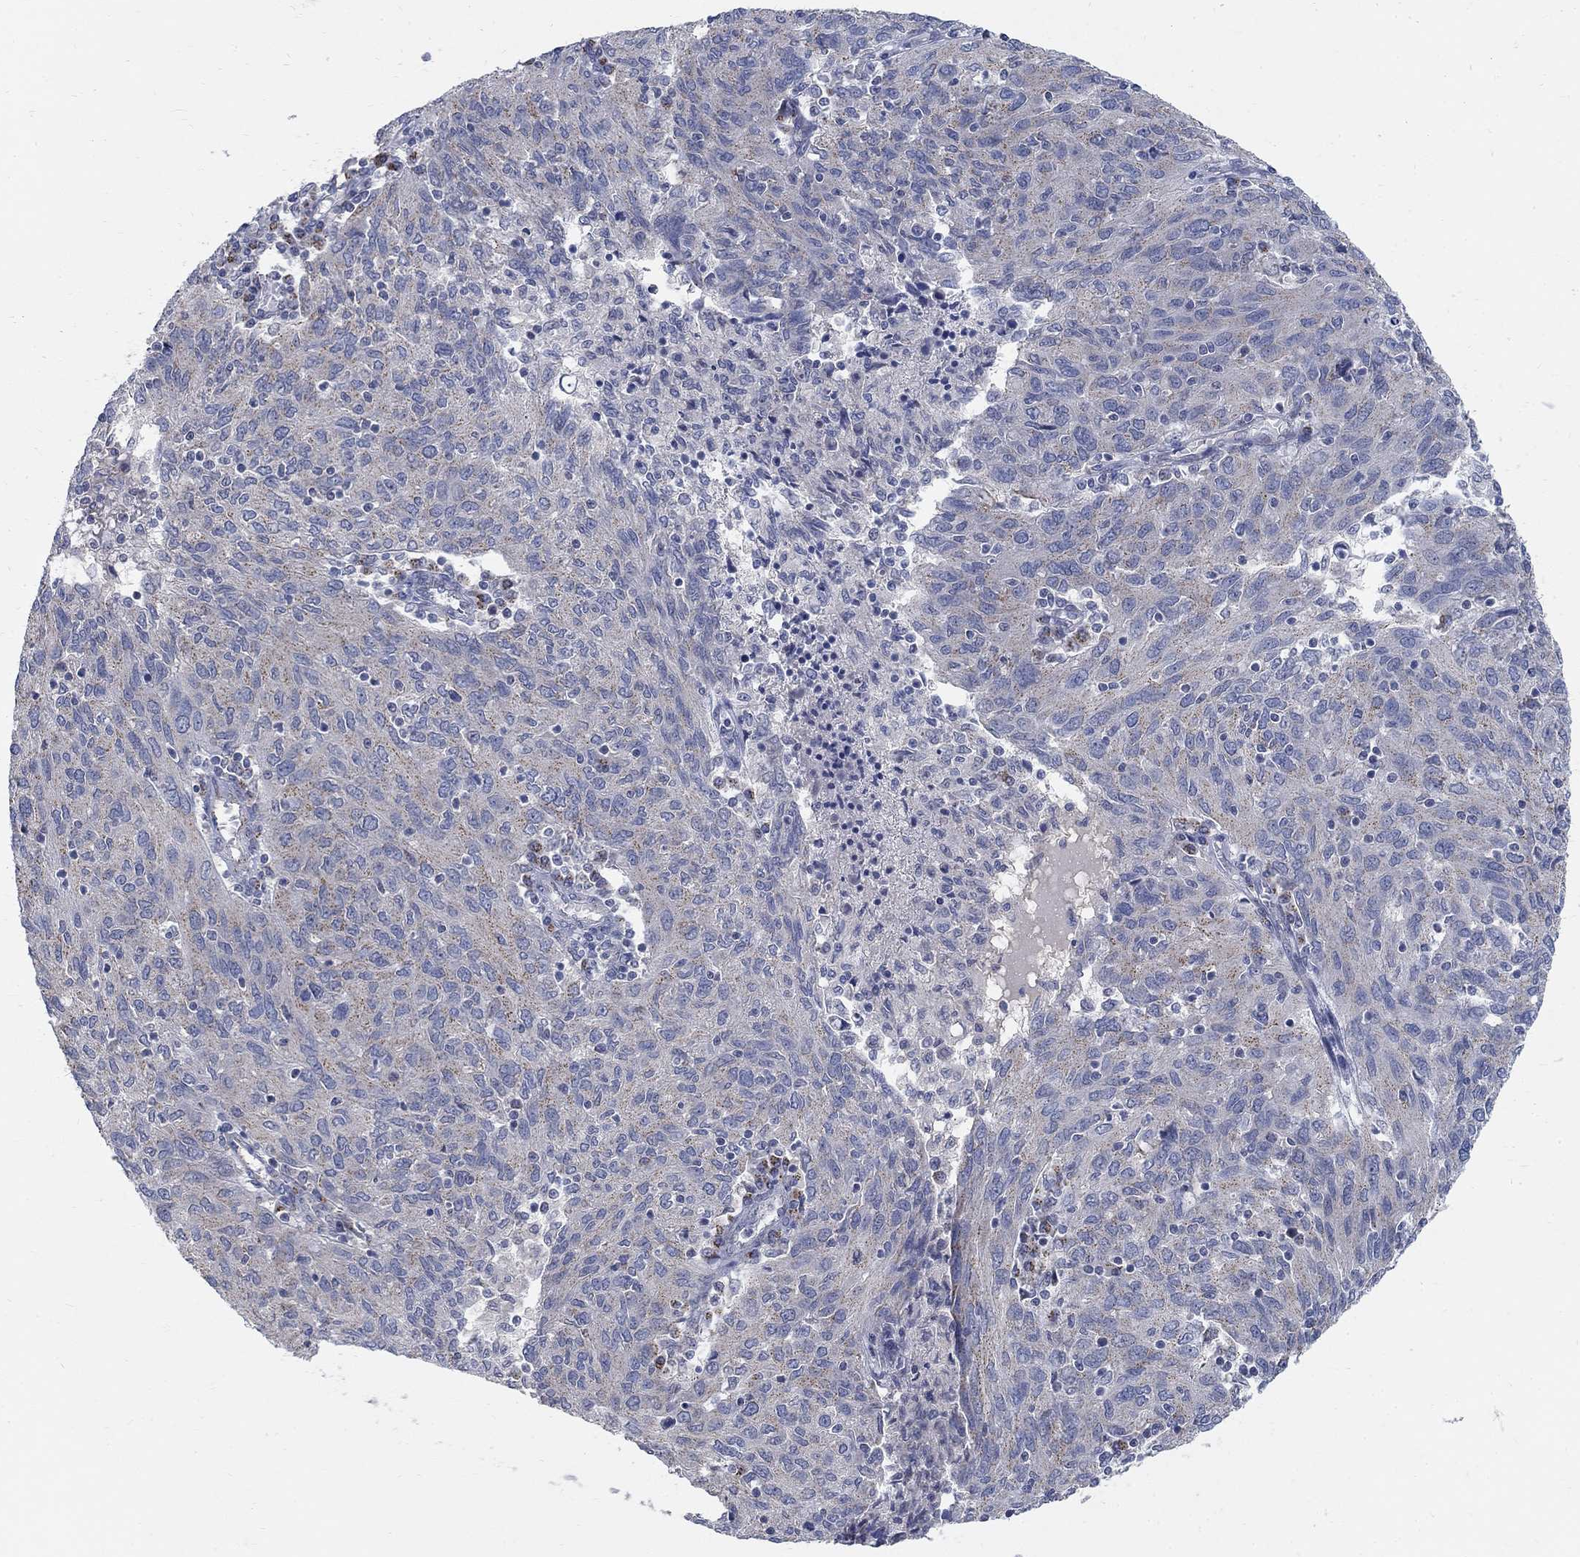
{"staining": {"intensity": "weak", "quantity": "<25%", "location": "cytoplasmic/membranous"}, "tissue": "ovarian cancer", "cell_type": "Tumor cells", "image_type": "cancer", "snomed": [{"axis": "morphology", "description": "Carcinoma, endometroid"}, {"axis": "topography", "description": "Ovary"}], "caption": "Immunohistochemistry (IHC) photomicrograph of ovarian endometroid carcinoma stained for a protein (brown), which demonstrates no expression in tumor cells.", "gene": "PANK3", "patient": {"sex": "female", "age": 50}}